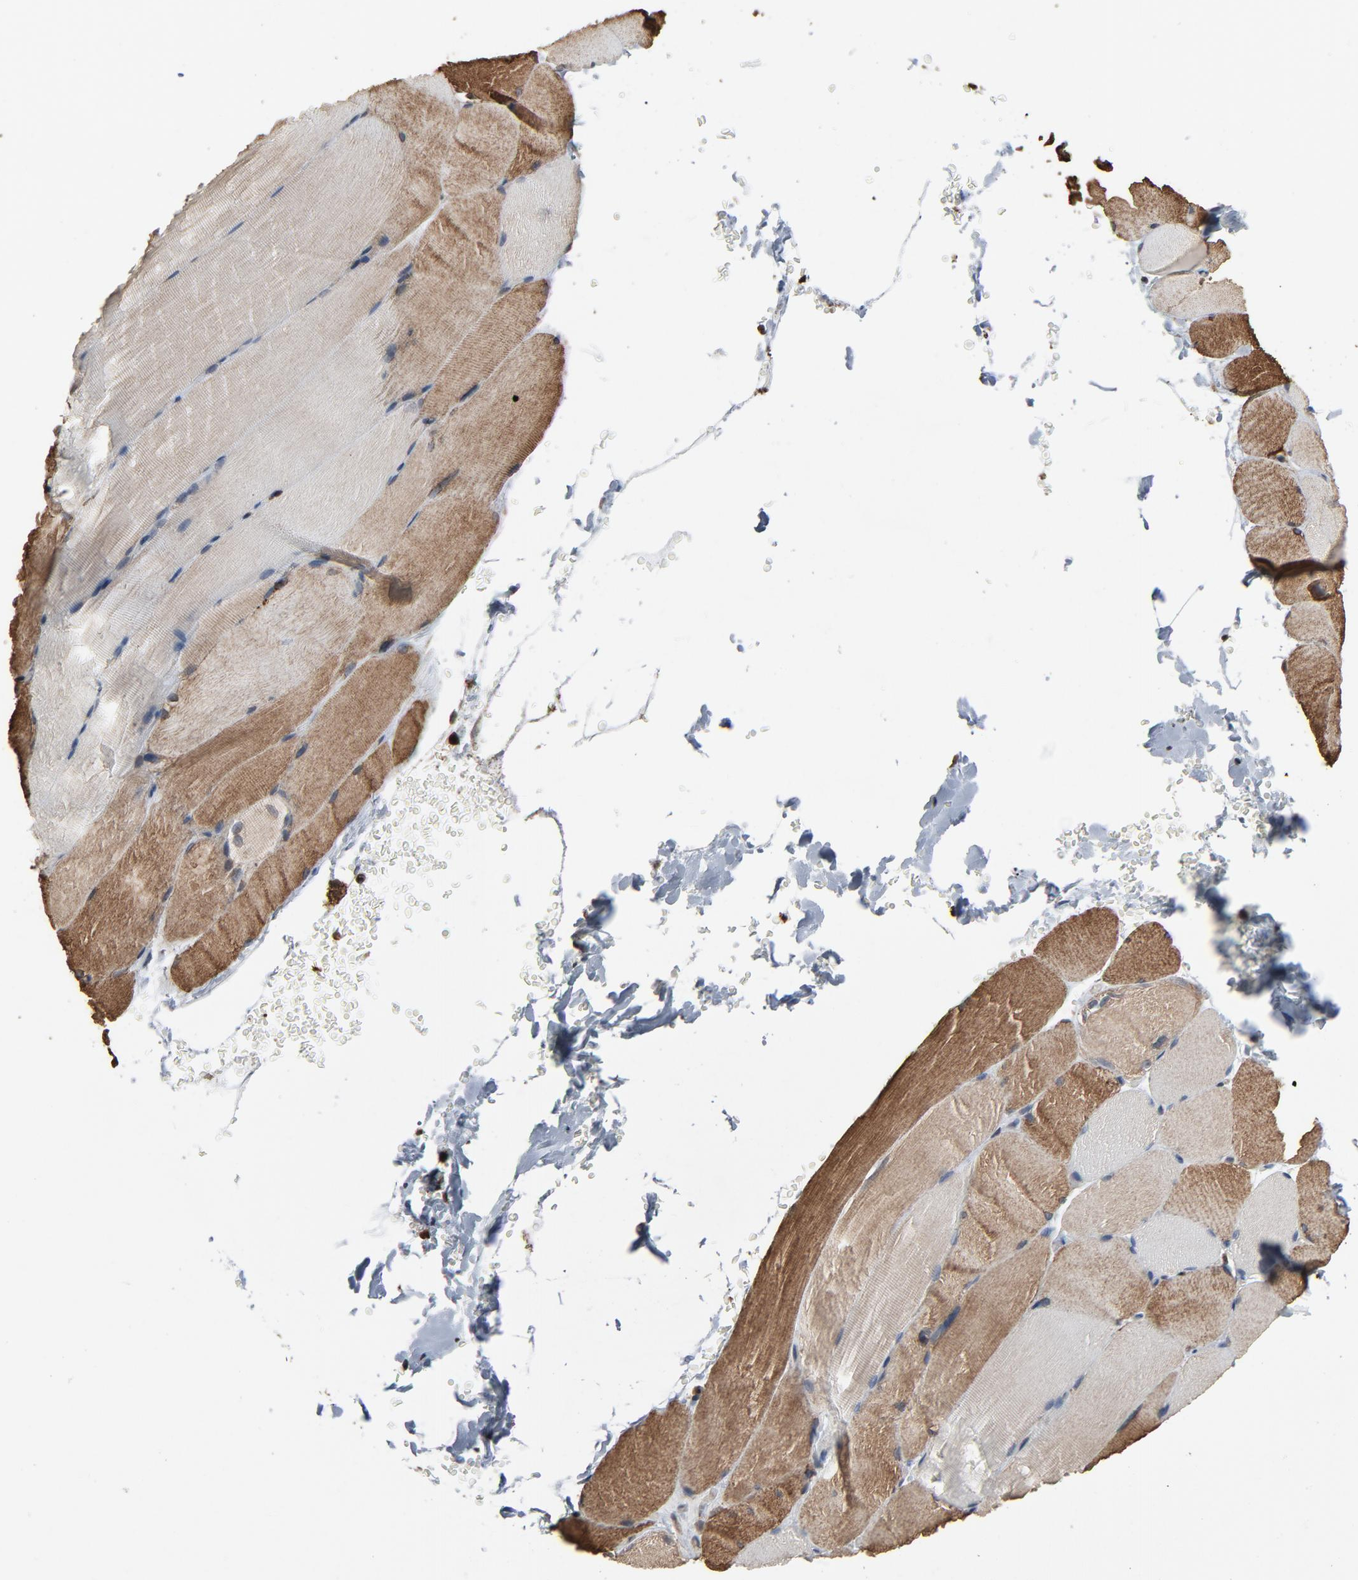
{"staining": {"intensity": "moderate", "quantity": "25%-75%", "location": "cytoplasmic/membranous"}, "tissue": "skeletal muscle", "cell_type": "Myocytes", "image_type": "normal", "snomed": [{"axis": "morphology", "description": "Normal tissue, NOS"}, {"axis": "topography", "description": "Skeletal muscle"}, {"axis": "topography", "description": "Parathyroid gland"}], "caption": "Skeletal muscle stained with DAB (3,3'-diaminobenzidine) IHC displays medium levels of moderate cytoplasmic/membranous expression in approximately 25%-75% of myocytes.", "gene": "UBE2D1", "patient": {"sex": "female", "age": 37}}